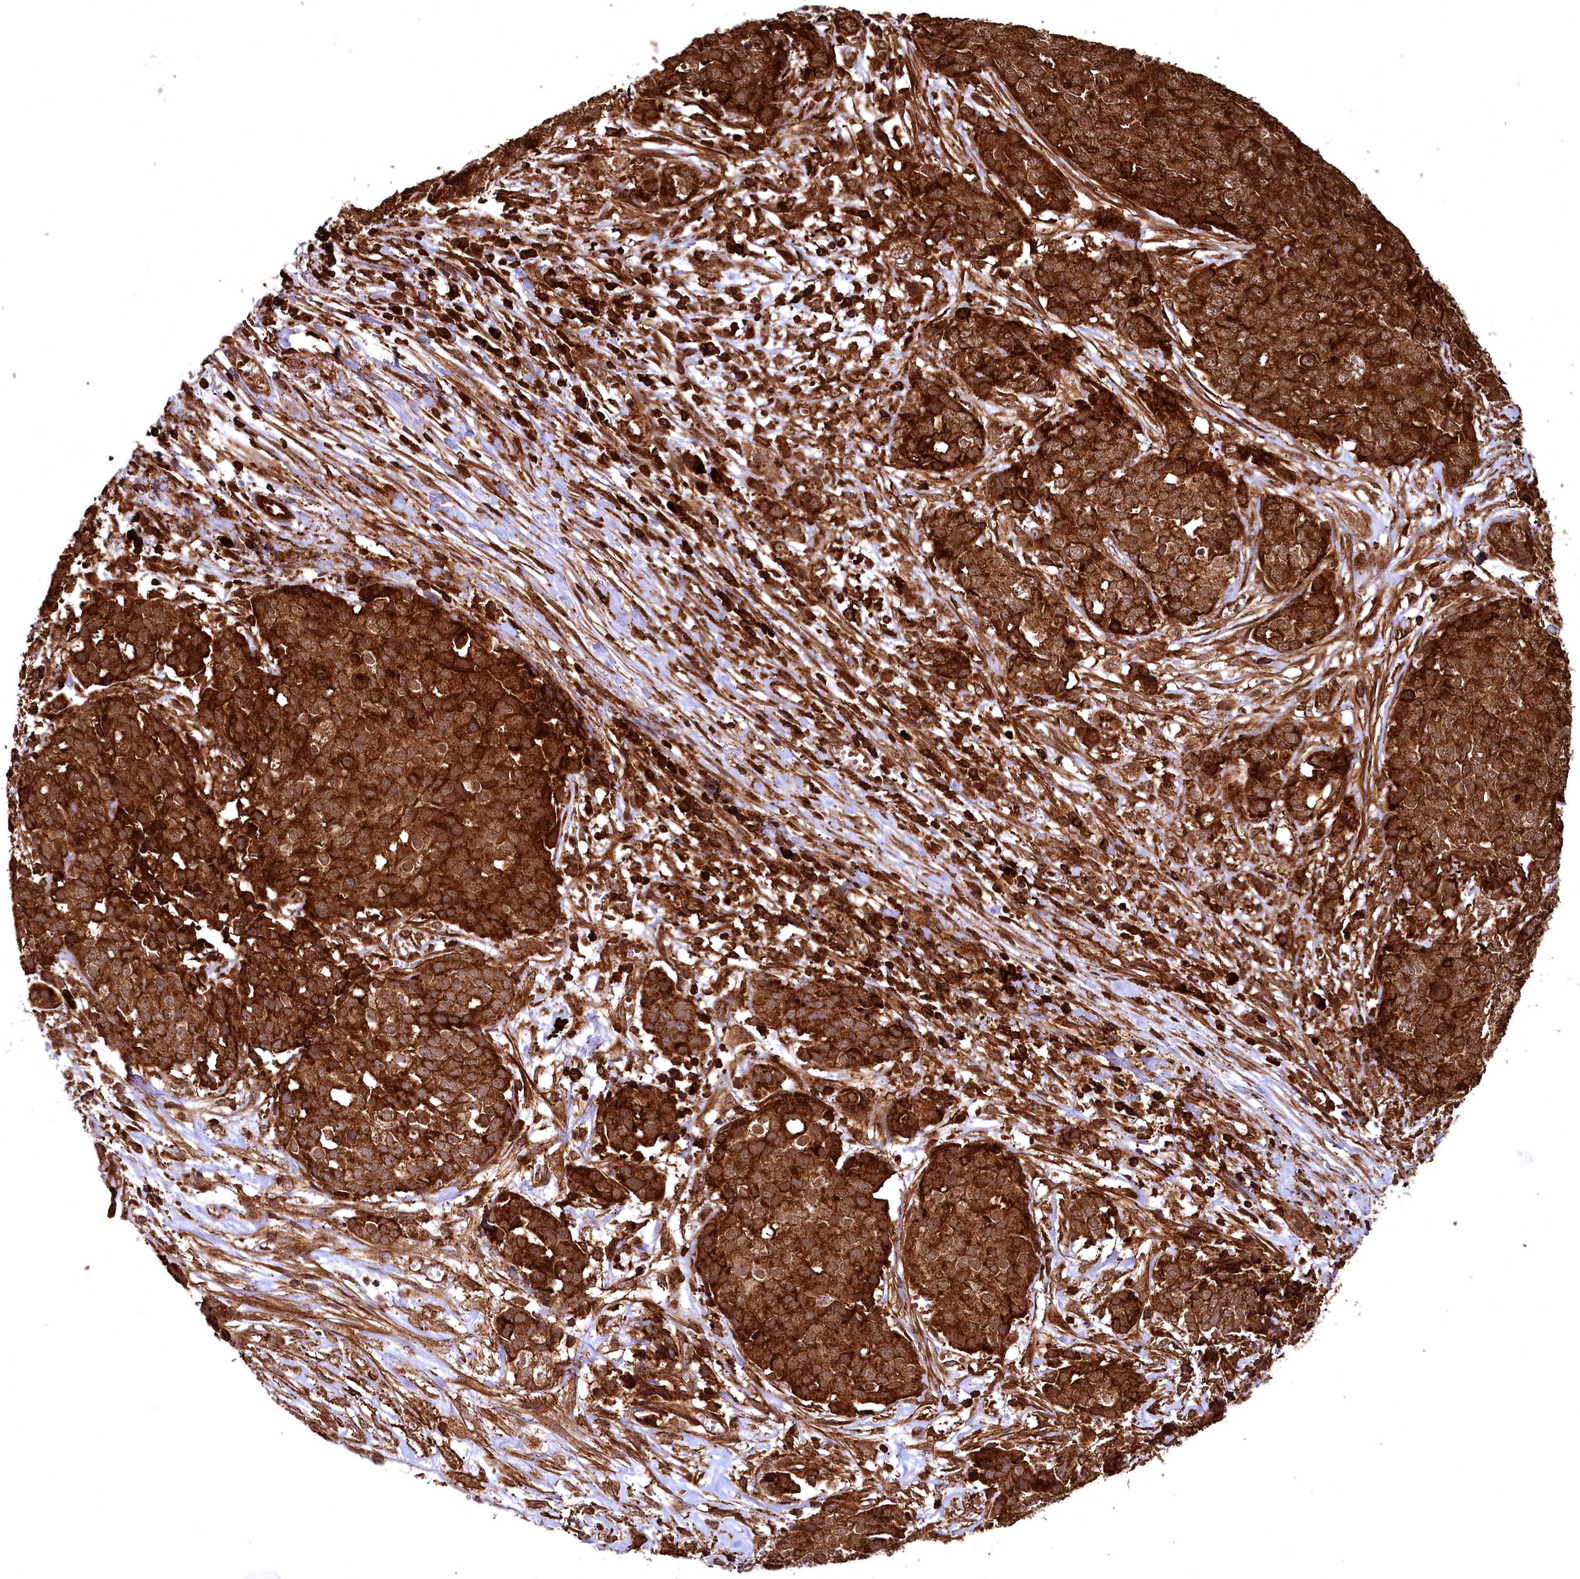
{"staining": {"intensity": "strong", "quantity": ">75%", "location": "cytoplasmic/membranous"}, "tissue": "ovarian cancer", "cell_type": "Tumor cells", "image_type": "cancer", "snomed": [{"axis": "morphology", "description": "Cystadenocarcinoma, serous, NOS"}, {"axis": "topography", "description": "Soft tissue"}, {"axis": "topography", "description": "Ovary"}], "caption": "This image exhibits ovarian cancer stained with immunohistochemistry to label a protein in brown. The cytoplasmic/membranous of tumor cells show strong positivity for the protein. Nuclei are counter-stained blue.", "gene": "STUB1", "patient": {"sex": "female", "age": 57}}